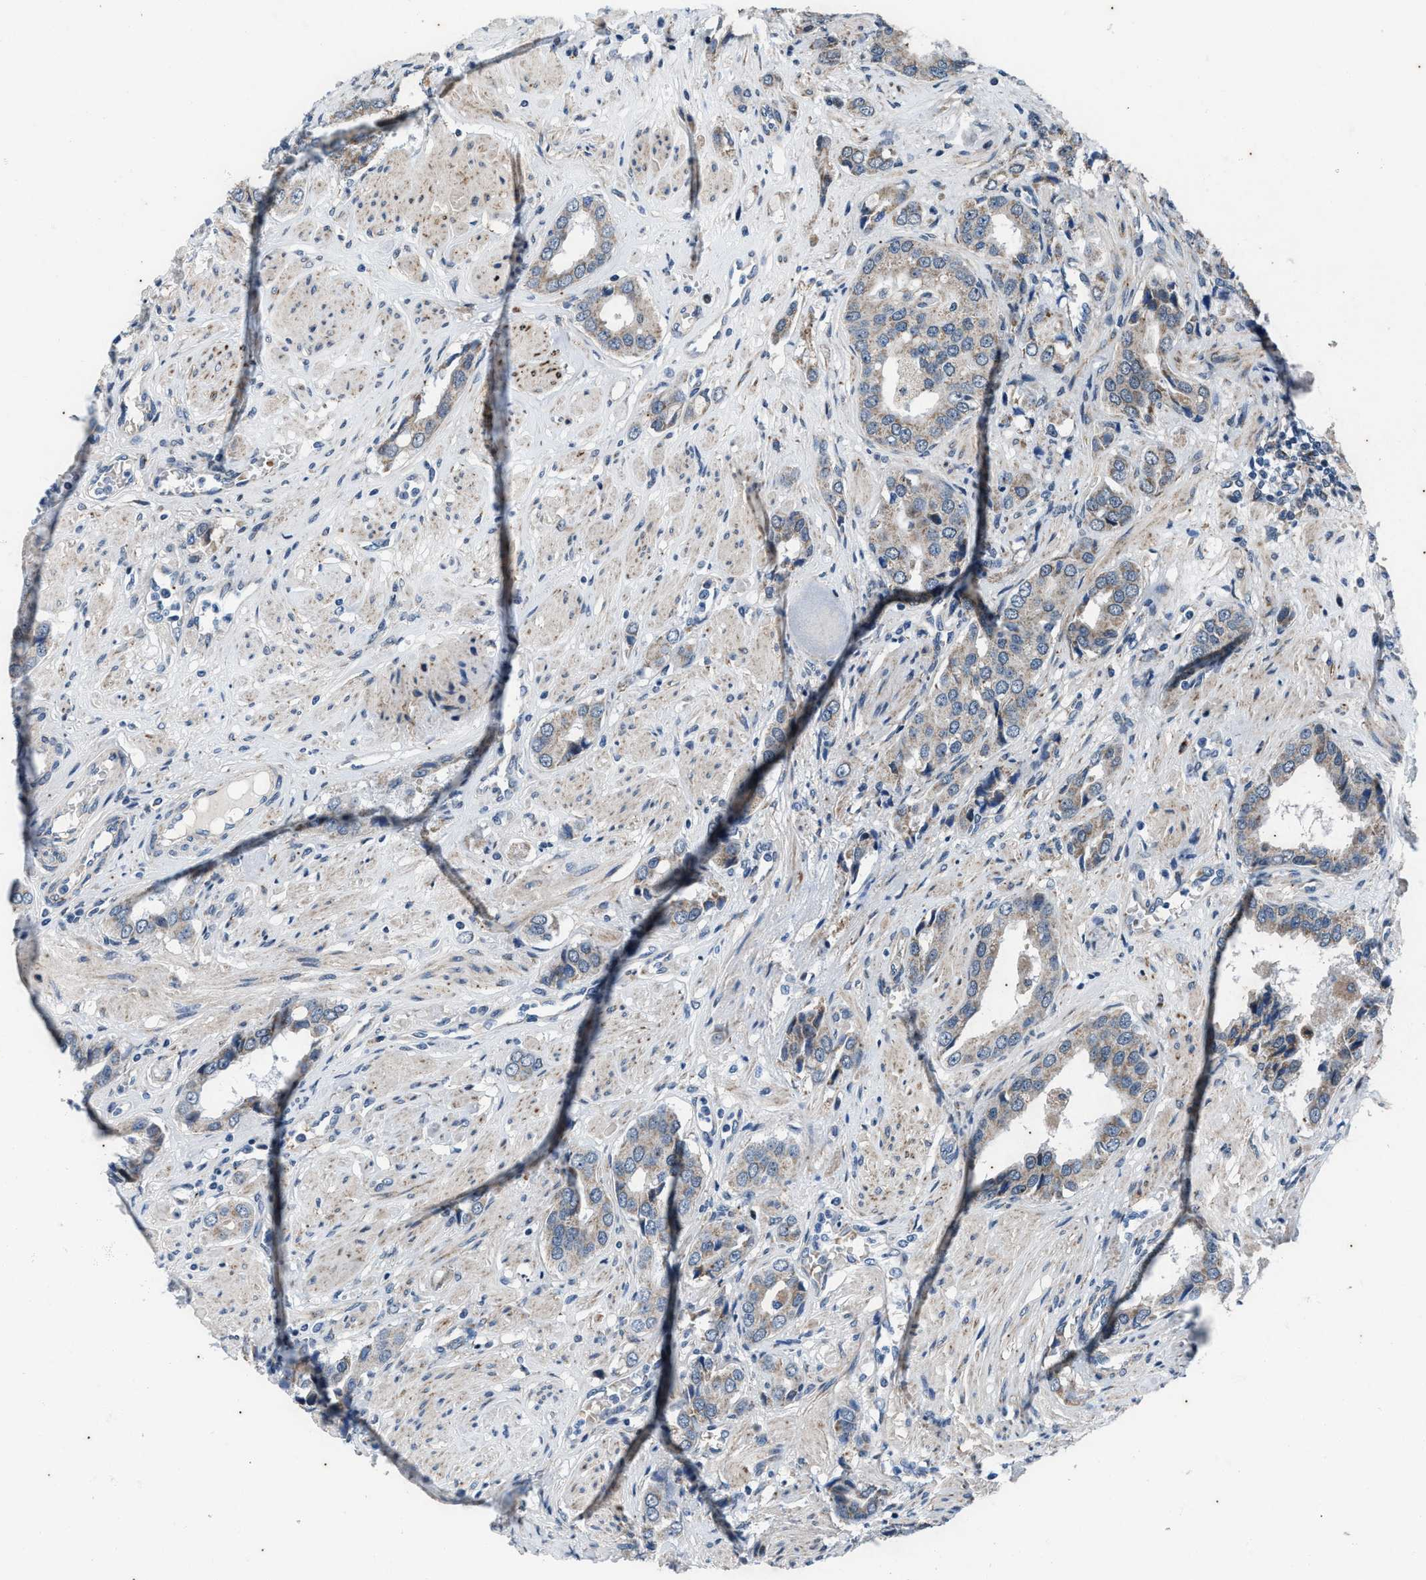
{"staining": {"intensity": "weak", "quantity": "<25%", "location": "cytoplasmic/membranous"}, "tissue": "prostate cancer", "cell_type": "Tumor cells", "image_type": "cancer", "snomed": [{"axis": "morphology", "description": "Adenocarcinoma, High grade"}, {"axis": "topography", "description": "Prostate"}], "caption": "Human prostate cancer (high-grade adenocarcinoma) stained for a protein using immunohistochemistry demonstrates no expression in tumor cells.", "gene": "KIF24", "patient": {"sex": "male", "age": 52}}